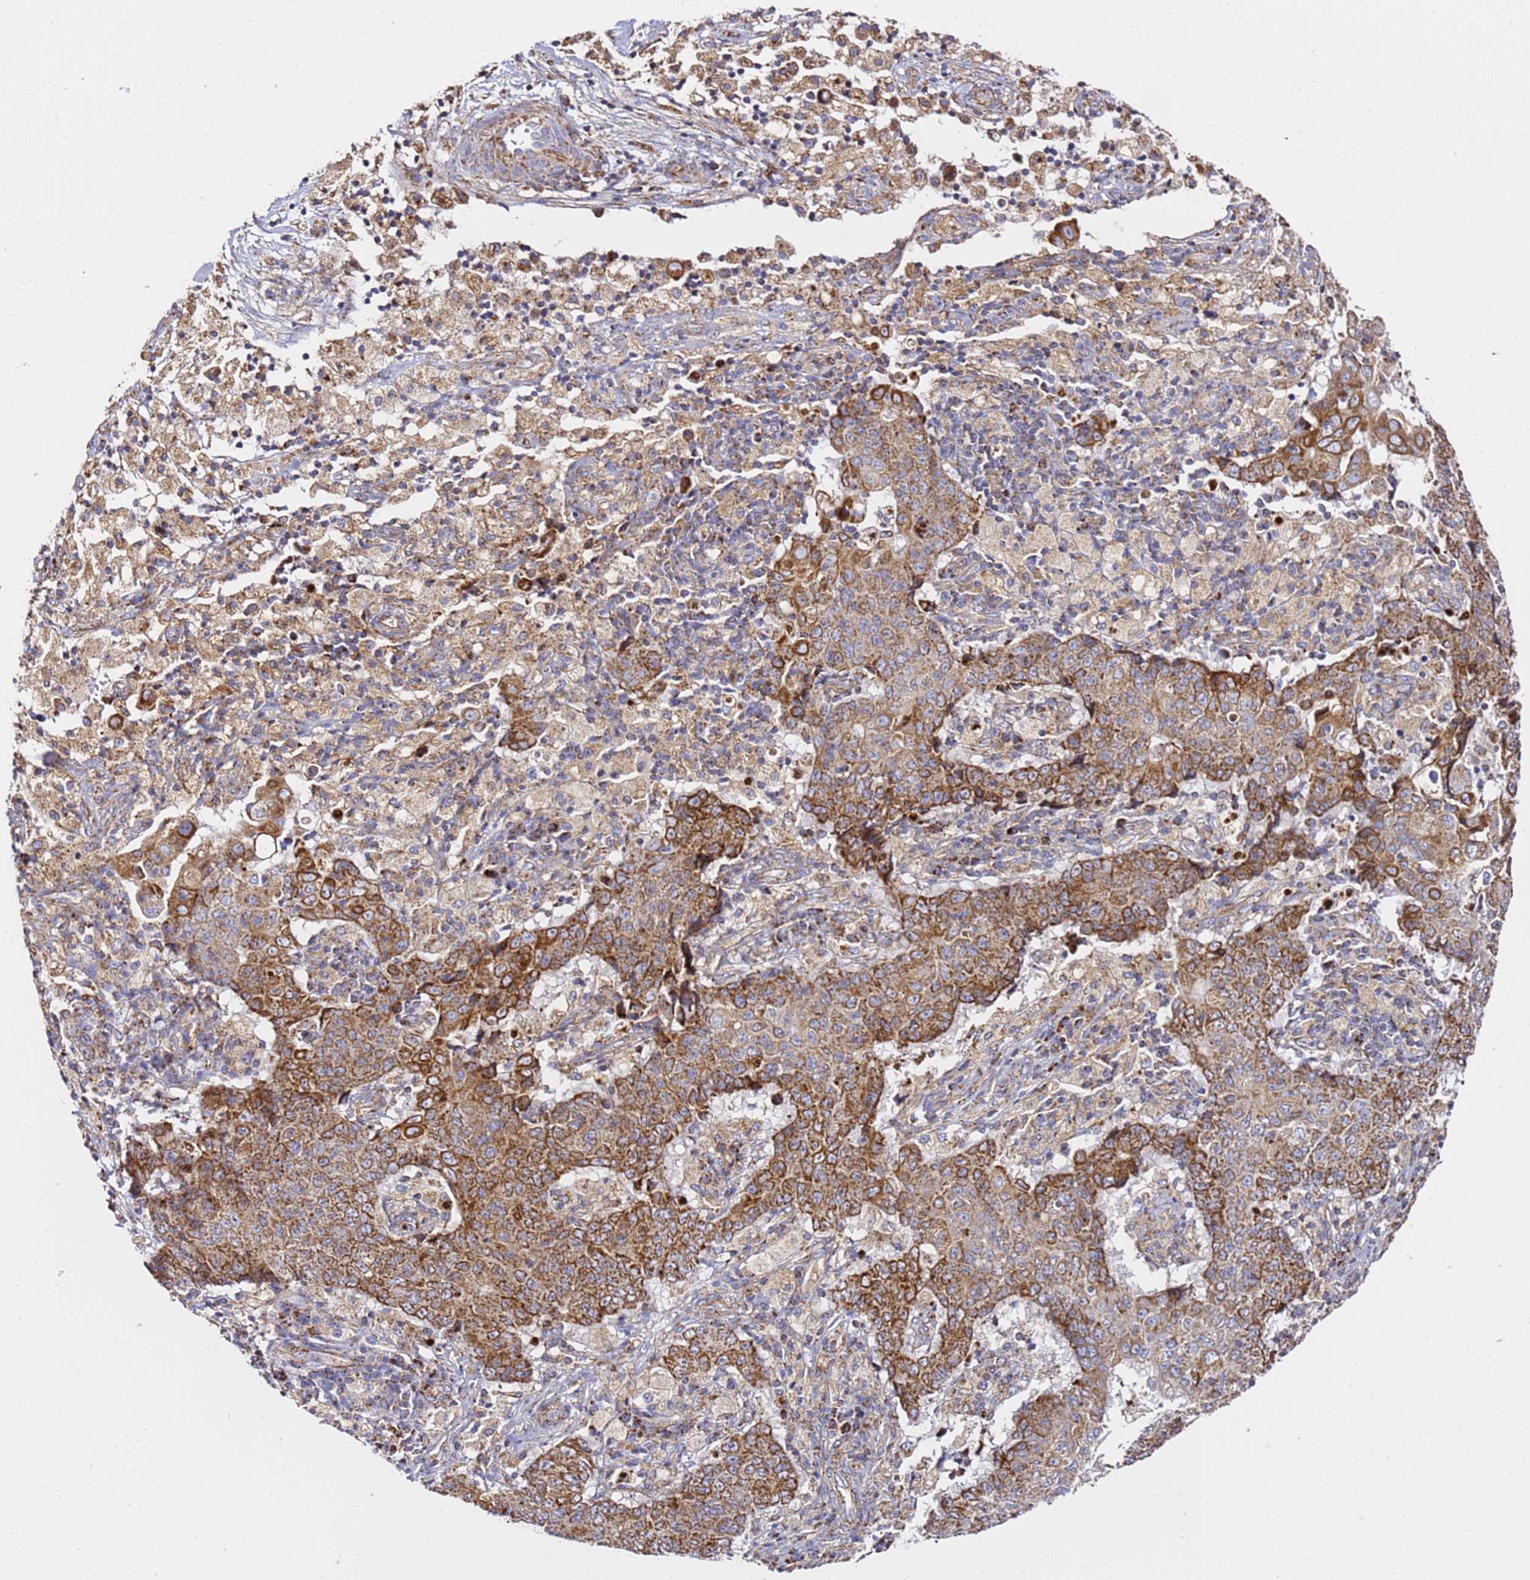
{"staining": {"intensity": "moderate", "quantity": ">75%", "location": "cytoplasmic/membranous"}, "tissue": "ovarian cancer", "cell_type": "Tumor cells", "image_type": "cancer", "snomed": [{"axis": "morphology", "description": "Carcinoma, endometroid"}, {"axis": "topography", "description": "Ovary"}], "caption": "Protein analysis of ovarian endometroid carcinoma tissue displays moderate cytoplasmic/membranous positivity in about >75% of tumor cells.", "gene": "NDUFA3", "patient": {"sex": "female", "age": 42}}